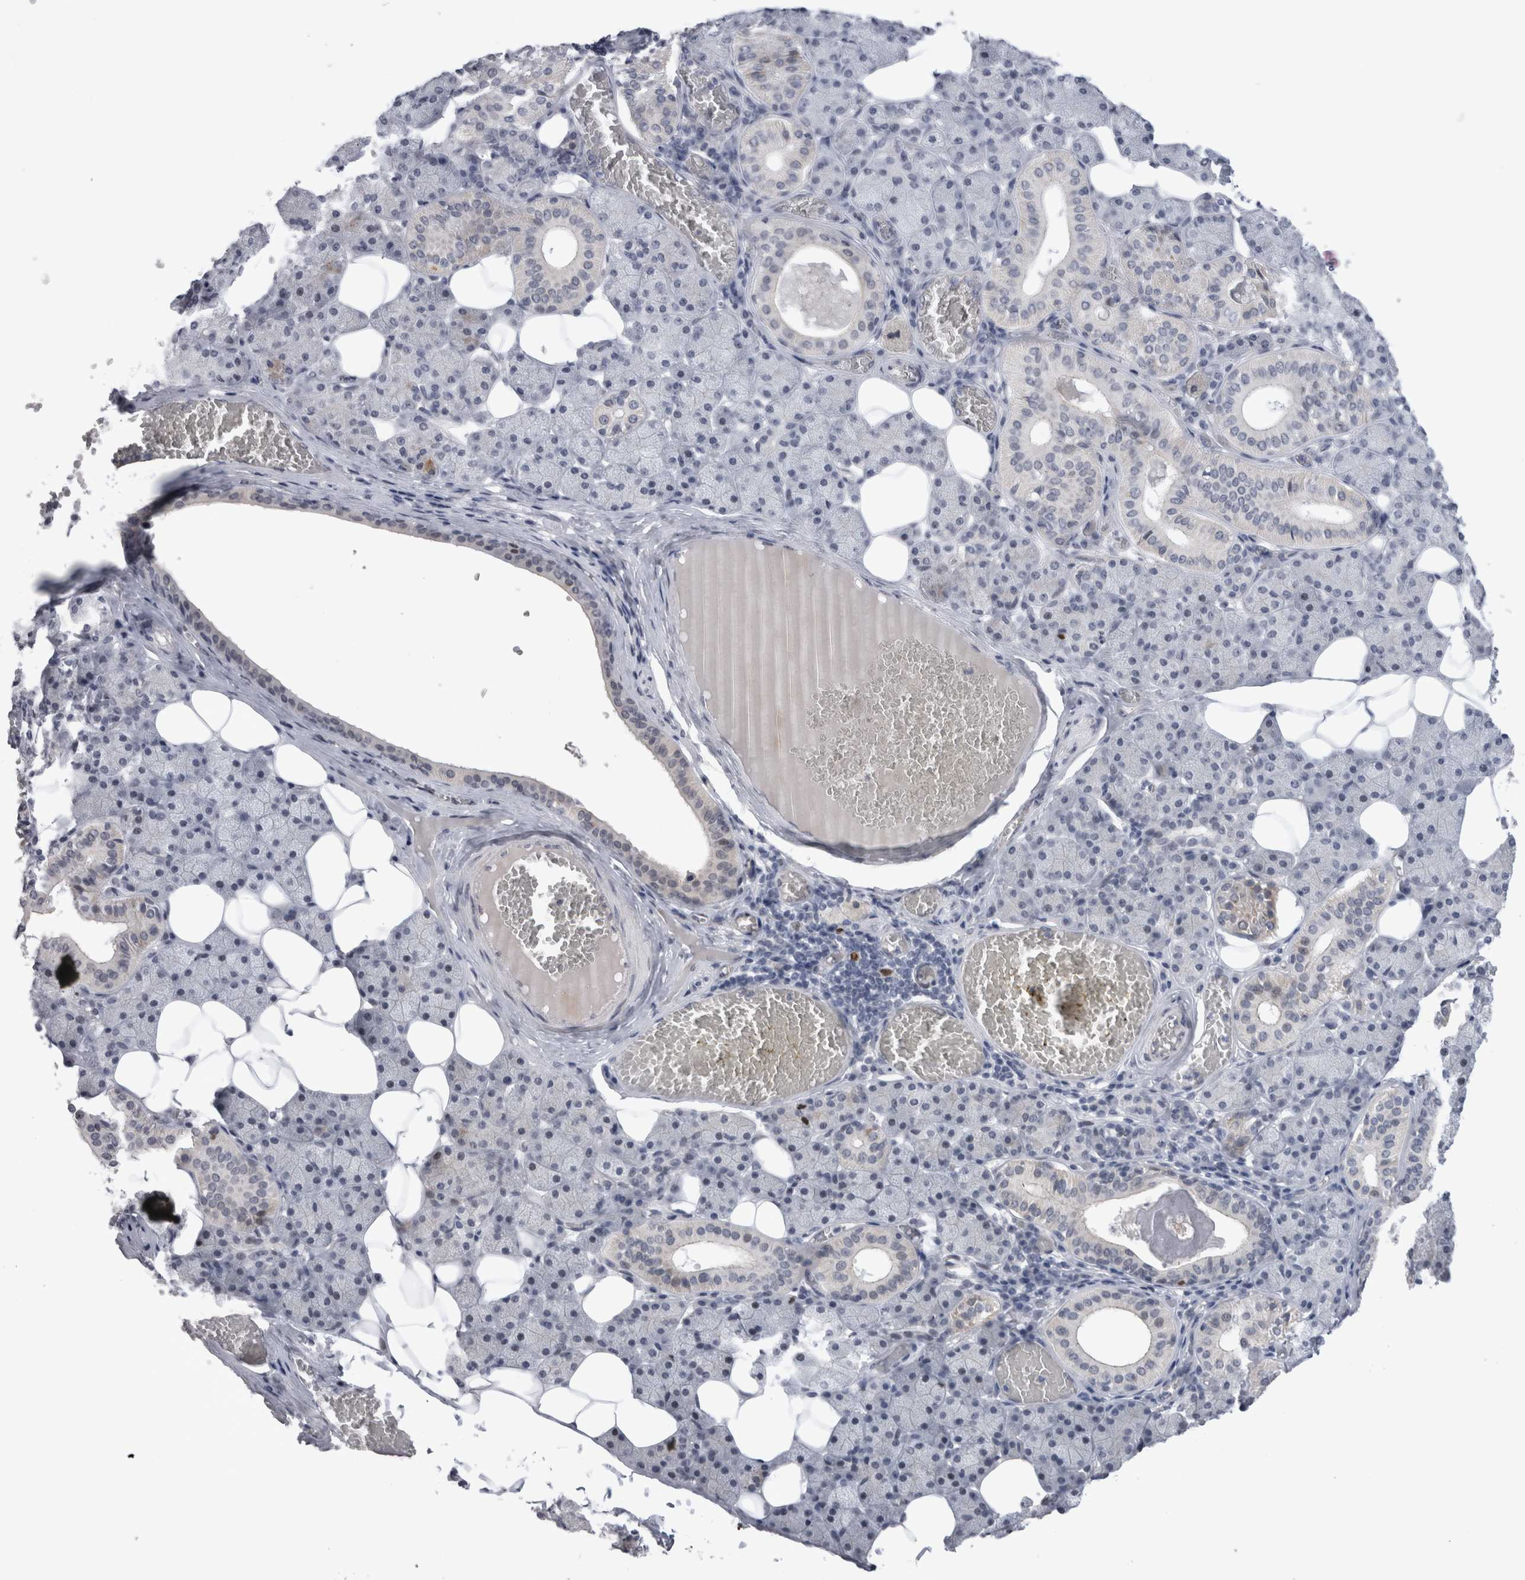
{"staining": {"intensity": "negative", "quantity": "none", "location": "none"}, "tissue": "salivary gland", "cell_type": "Glandular cells", "image_type": "normal", "snomed": [{"axis": "morphology", "description": "Normal tissue, NOS"}, {"axis": "topography", "description": "Salivary gland"}], "caption": "An immunohistochemistry photomicrograph of benign salivary gland is shown. There is no staining in glandular cells of salivary gland.", "gene": "KIF18B", "patient": {"sex": "female", "age": 33}}